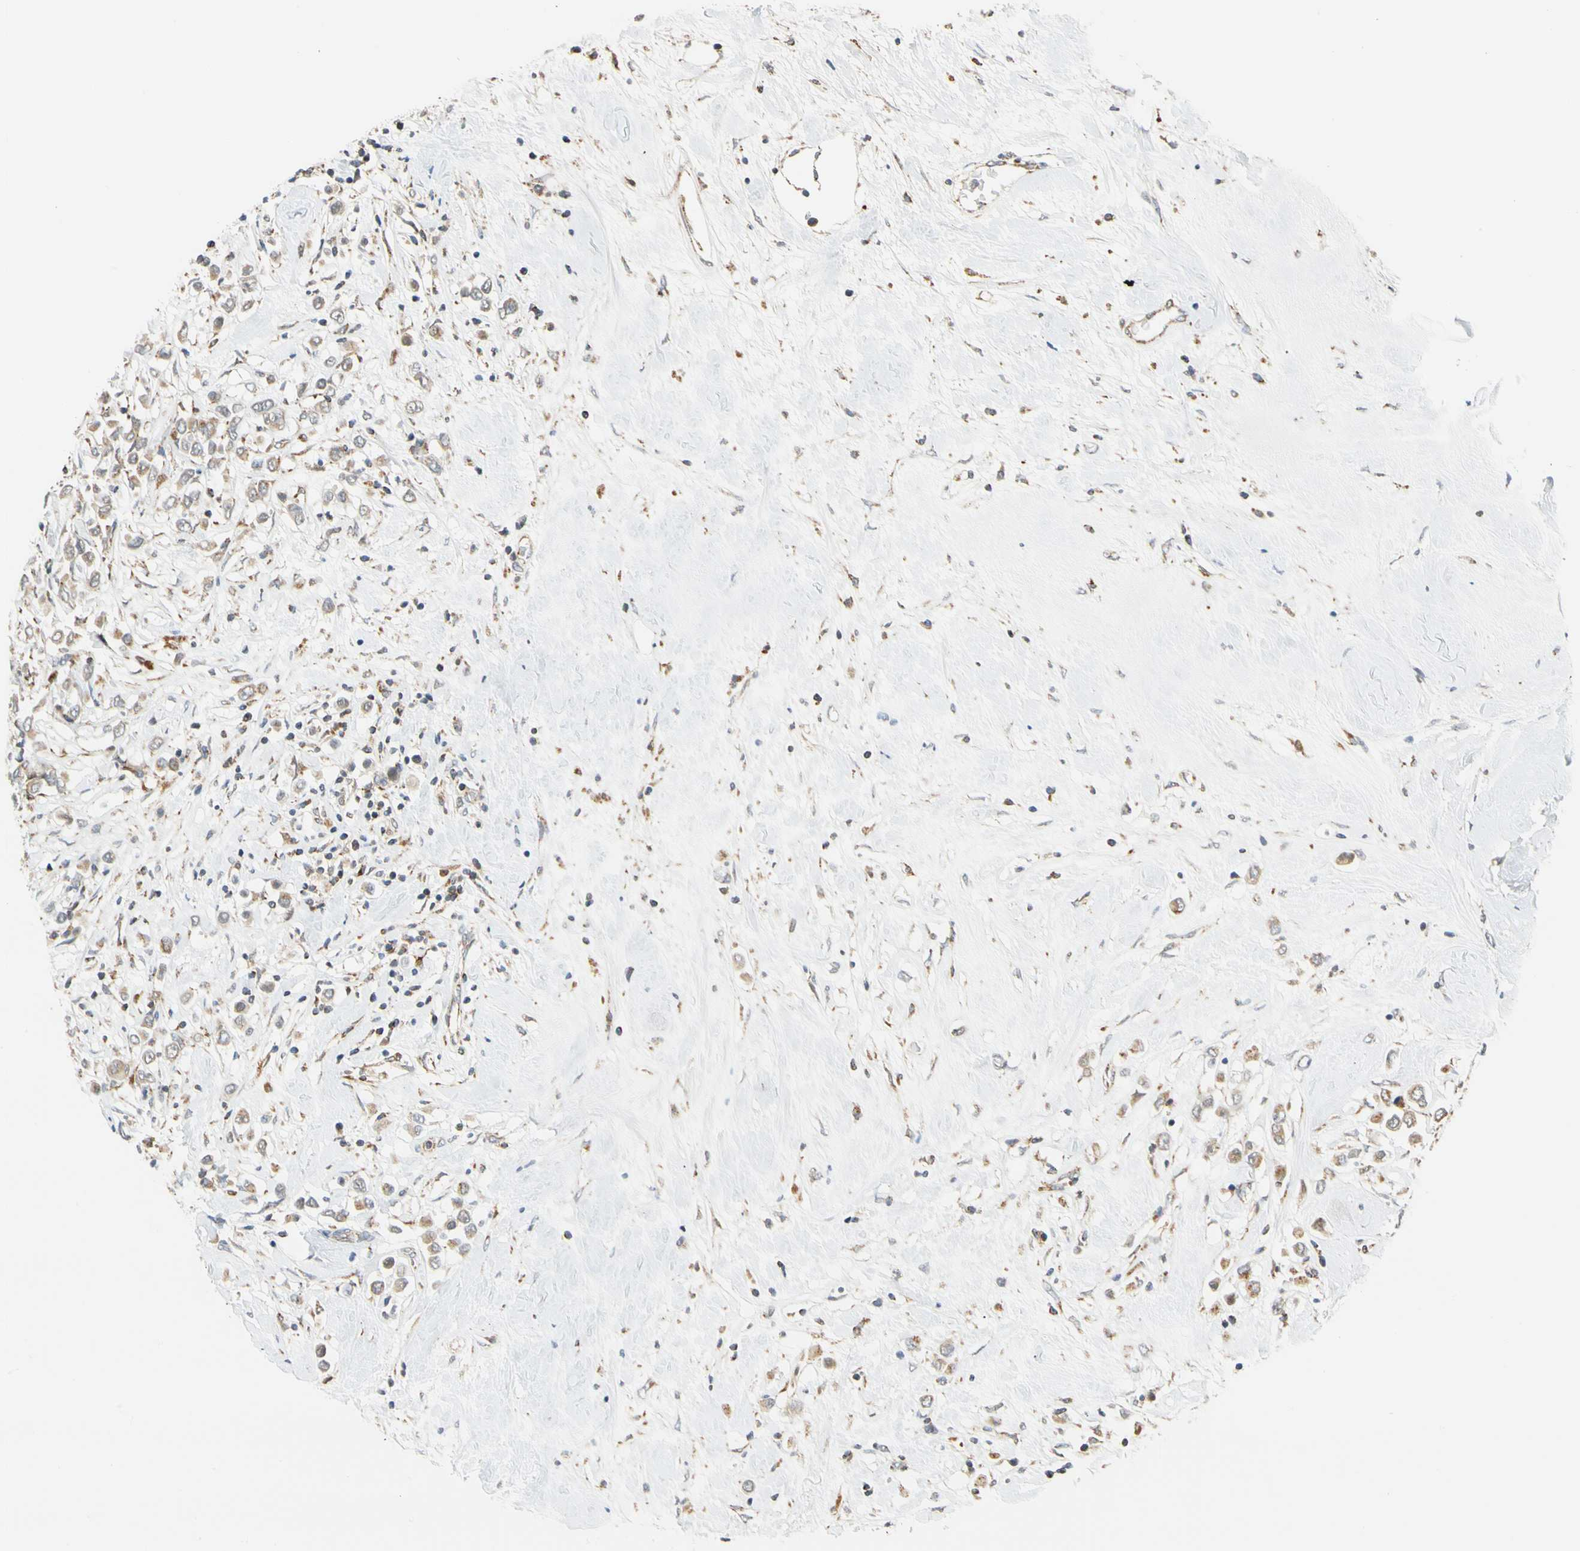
{"staining": {"intensity": "weak", "quantity": ">75%", "location": "cytoplasmic/membranous"}, "tissue": "breast cancer", "cell_type": "Tumor cells", "image_type": "cancer", "snomed": [{"axis": "morphology", "description": "Duct carcinoma"}, {"axis": "topography", "description": "Breast"}], "caption": "Tumor cells exhibit low levels of weak cytoplasmic/membranous staining in approximately >75% of cells in infiltrating ductal carcinoma (breast).", "gene": "SFXN3", "patient": {"sex": "female", "age": 61}}